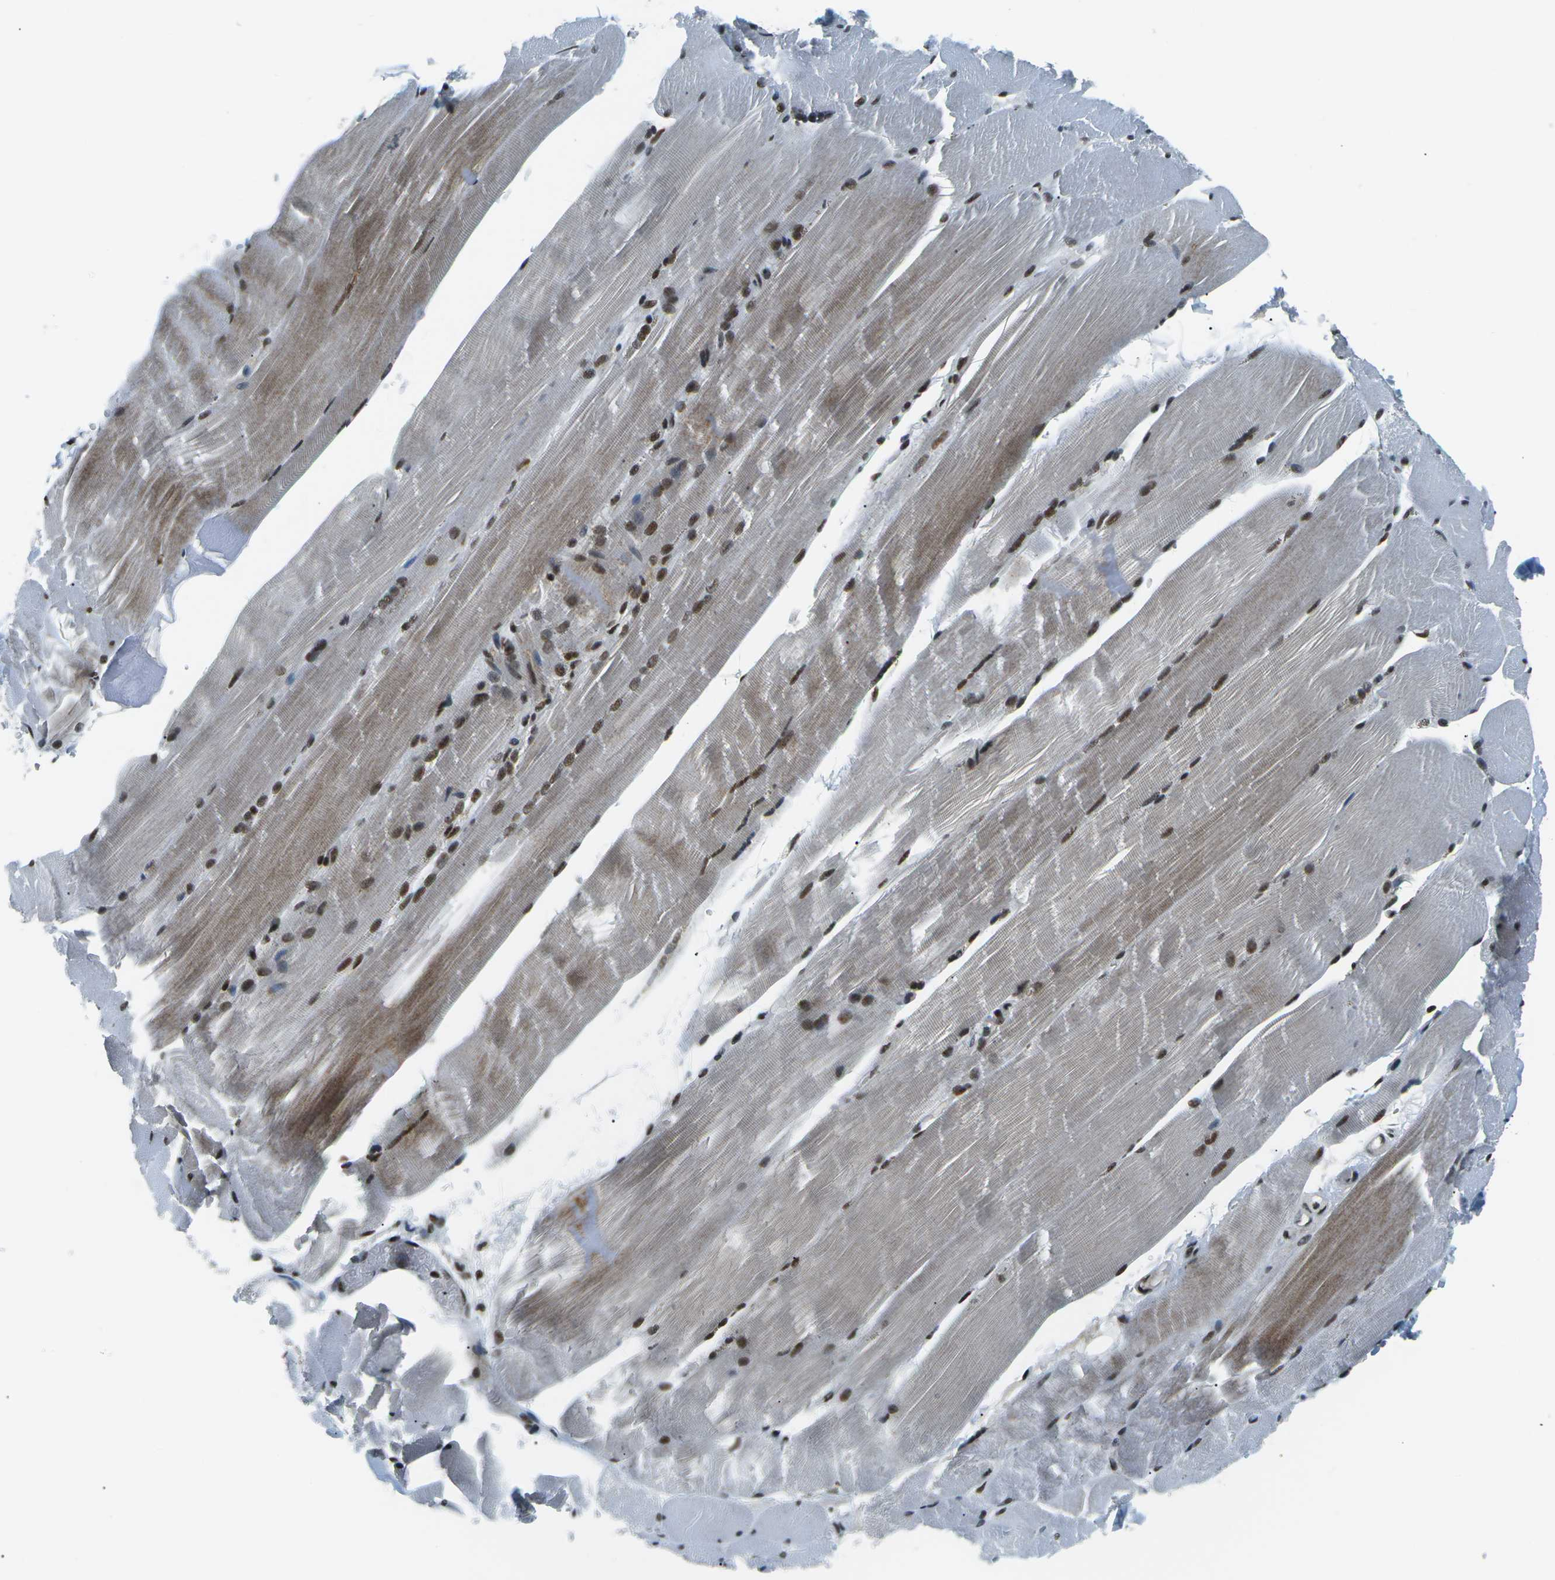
{"staining": {"intensity": "moderate", "quantity": "25%-75%", "location": "cytoplasmic/membranous,nuclear"}, "tissue": "skeletal muscle", "cell_type": "Myocytes", "image_type": "normal", "snomed": [{"axis": "morphology", "description": "Normal tissue, NOS"}, {"axis": "topography", "description": "Skin"}, {"axis": "topography", "description": "Skeletal muscle"}], "caption": "Immunohistochemical staining of unremarkable human skeletal muscle shows 25%-75% levels of moderate cytoplasmic/membranous,nuclear protein positivity in about 25%-75% of myocytes.", "gene": "RBL2", "patient": {"sex": "male", "age": 83}}